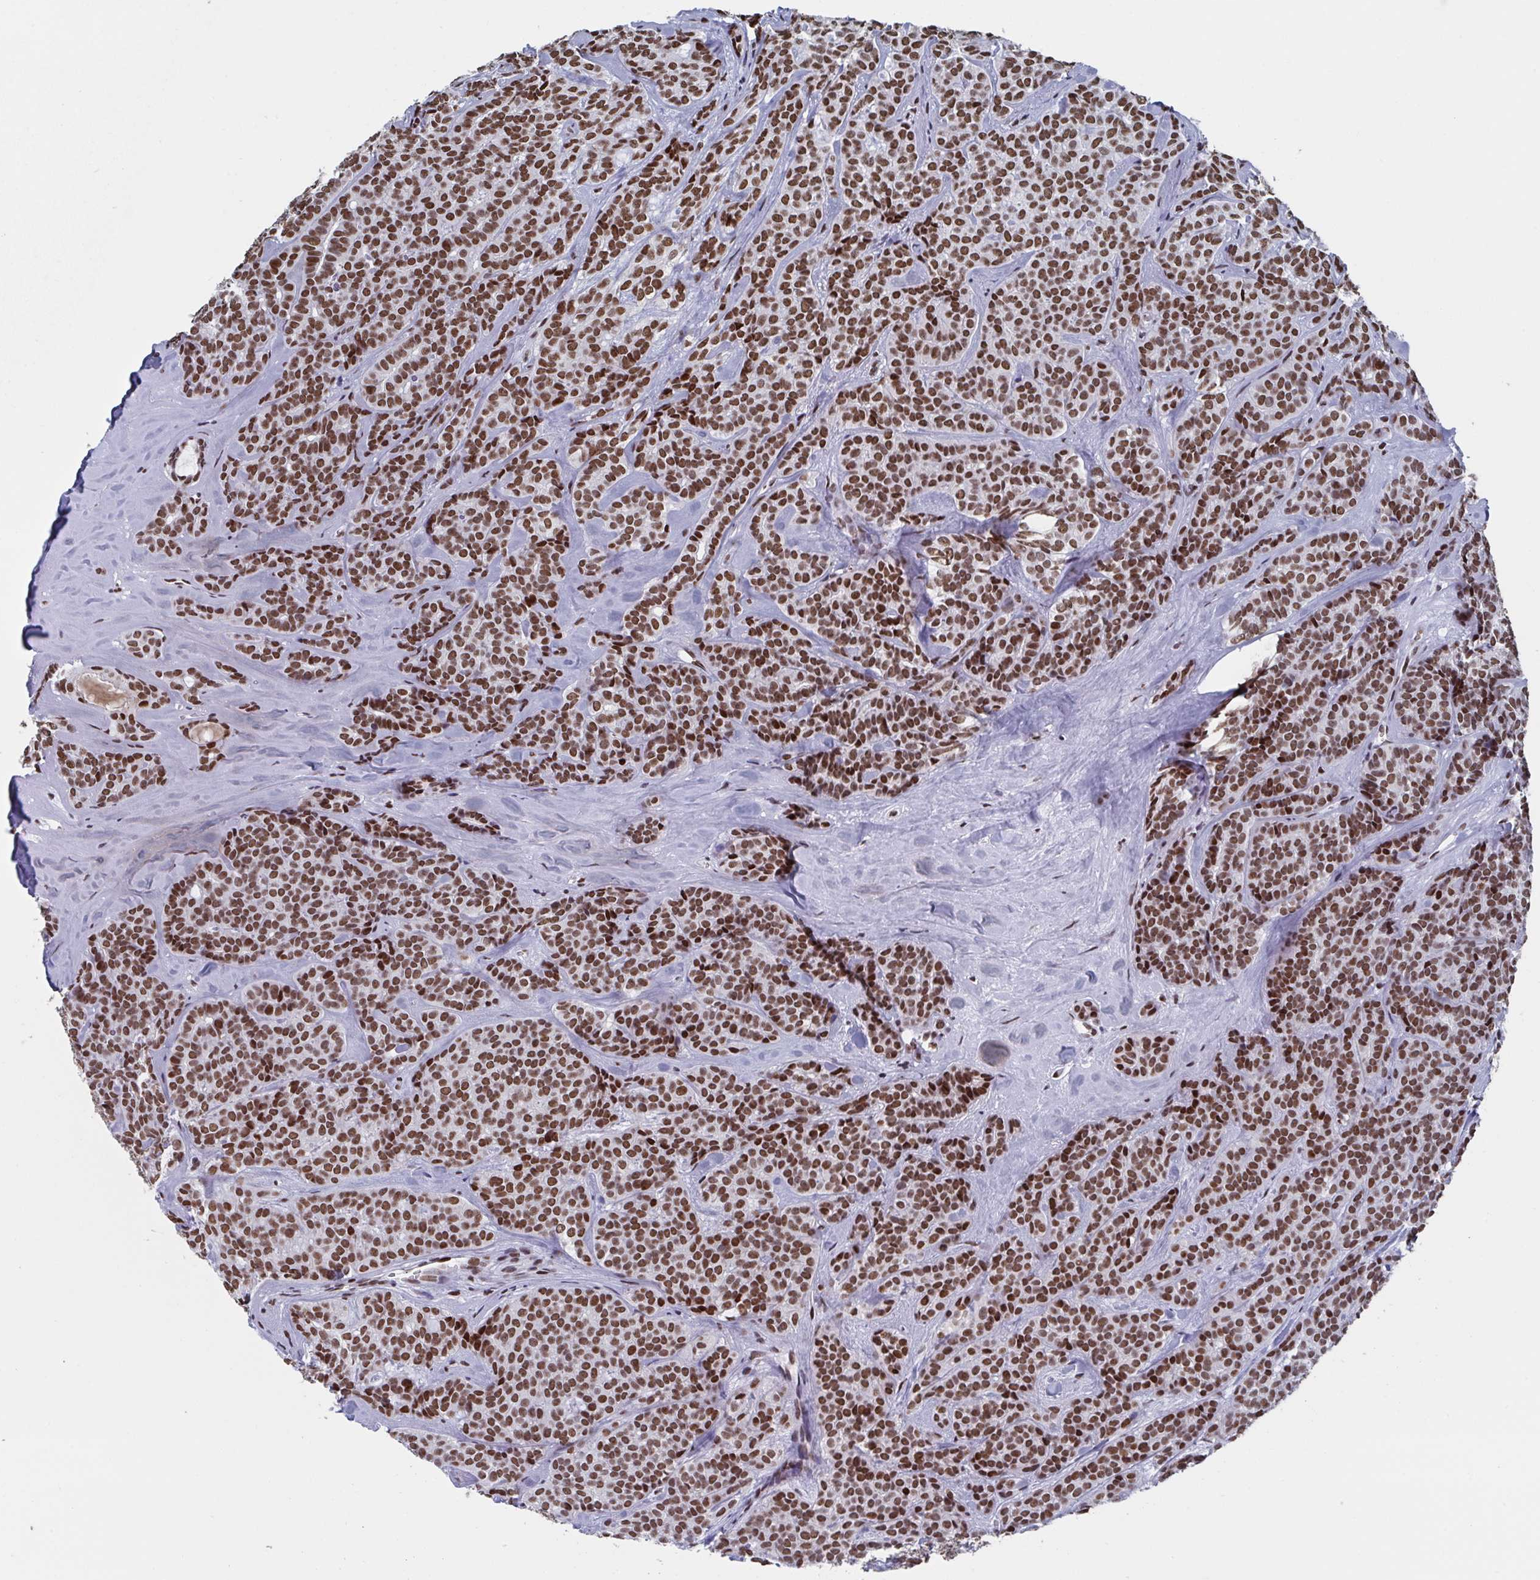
{"staining": {"intensity": "strong", "quantity": ">75%", "location": "nuclear"}, "tissue": "head and neck cancer", "cell_type": "Tumor cells", "image_type": "cancer", "snomed": [{"axis": "morphology", "description": "Normal tissue, NOS"}, {"axis": "morphology", "description": "Adenocarcinoma, NOS"}, {"axis": "topography", "description": "Oral tissue"}, {"axis": "topography", "description": "Head-Neck"}], "caption": "Protein expression analysis of human head and neck cancer (adenocarcinoma) reveals strong nuclear staining in approximately >75% of tumor cells. The protein is stained brown, and the nuclei are stained in blue (DAB (3,3'-diaminobenzidine) IHC with brightfield microscopy, high magnification).", "gene": "ZNF607", "patient": {"sex": "female", "age": 57}}